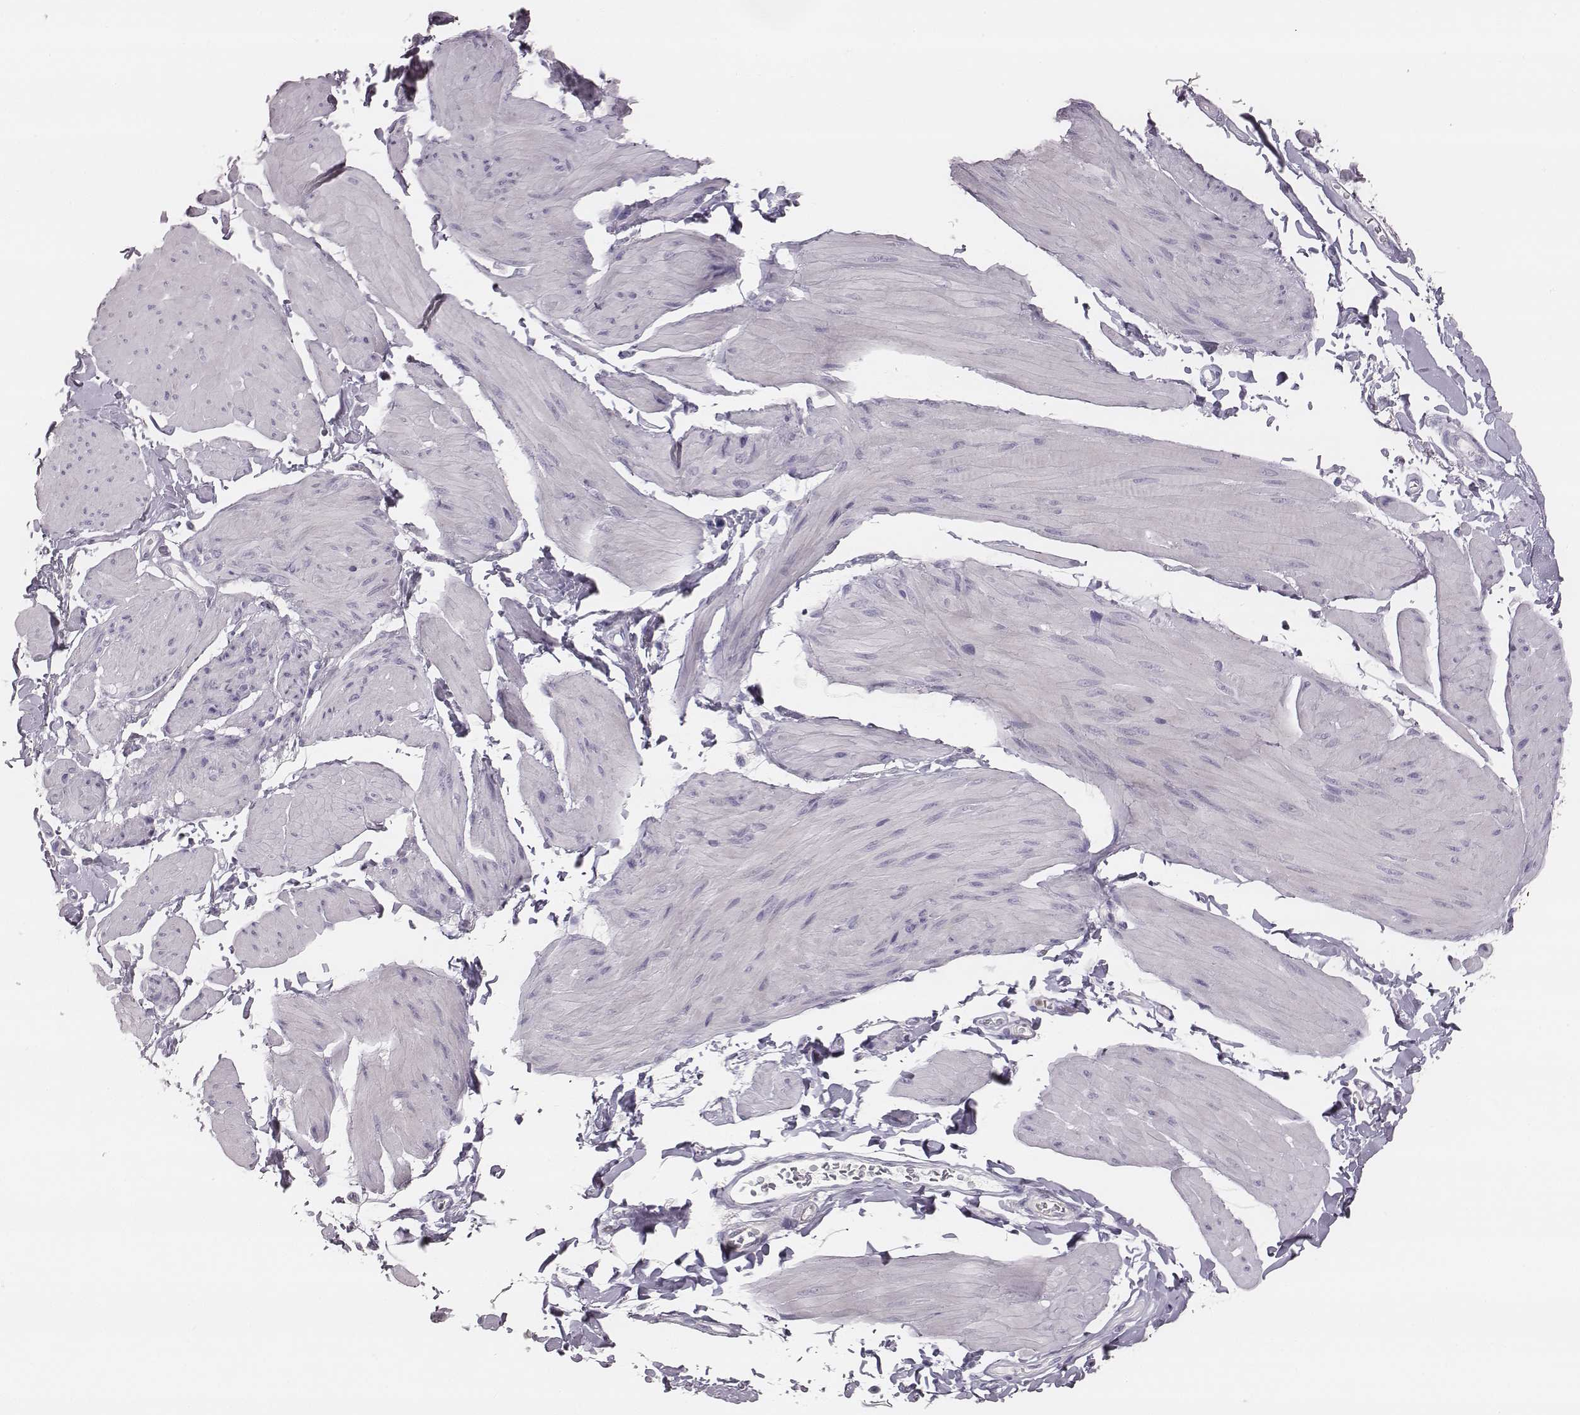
{"staining": {"intensity": "negative", "quantity": "none", "location": "none"}, "tissue": "smooth muscle", "cell_type": "Smooth muscle cells", "image_type": "normal", "snomed": [{"axis": "morphology", "description": "Normal tissue, NOS"}, {"axis": "topography", "description": "Adipose tissue"}, {"axis": "topography", "description": "Smooth muscle"}, {"axis": "topography", "description": "Peripheral nerve tissue"}], "caption": "A histopathology image of smooth muscle stained for a protein displays no brown staining in smooth muscle cells. (DAB (3,3'-diaminobenzidine) immunohistochemistry with hematoxylin counter stain).", "gene": "KCNJ12", "patient": {"sex": "male", "age": 83}}